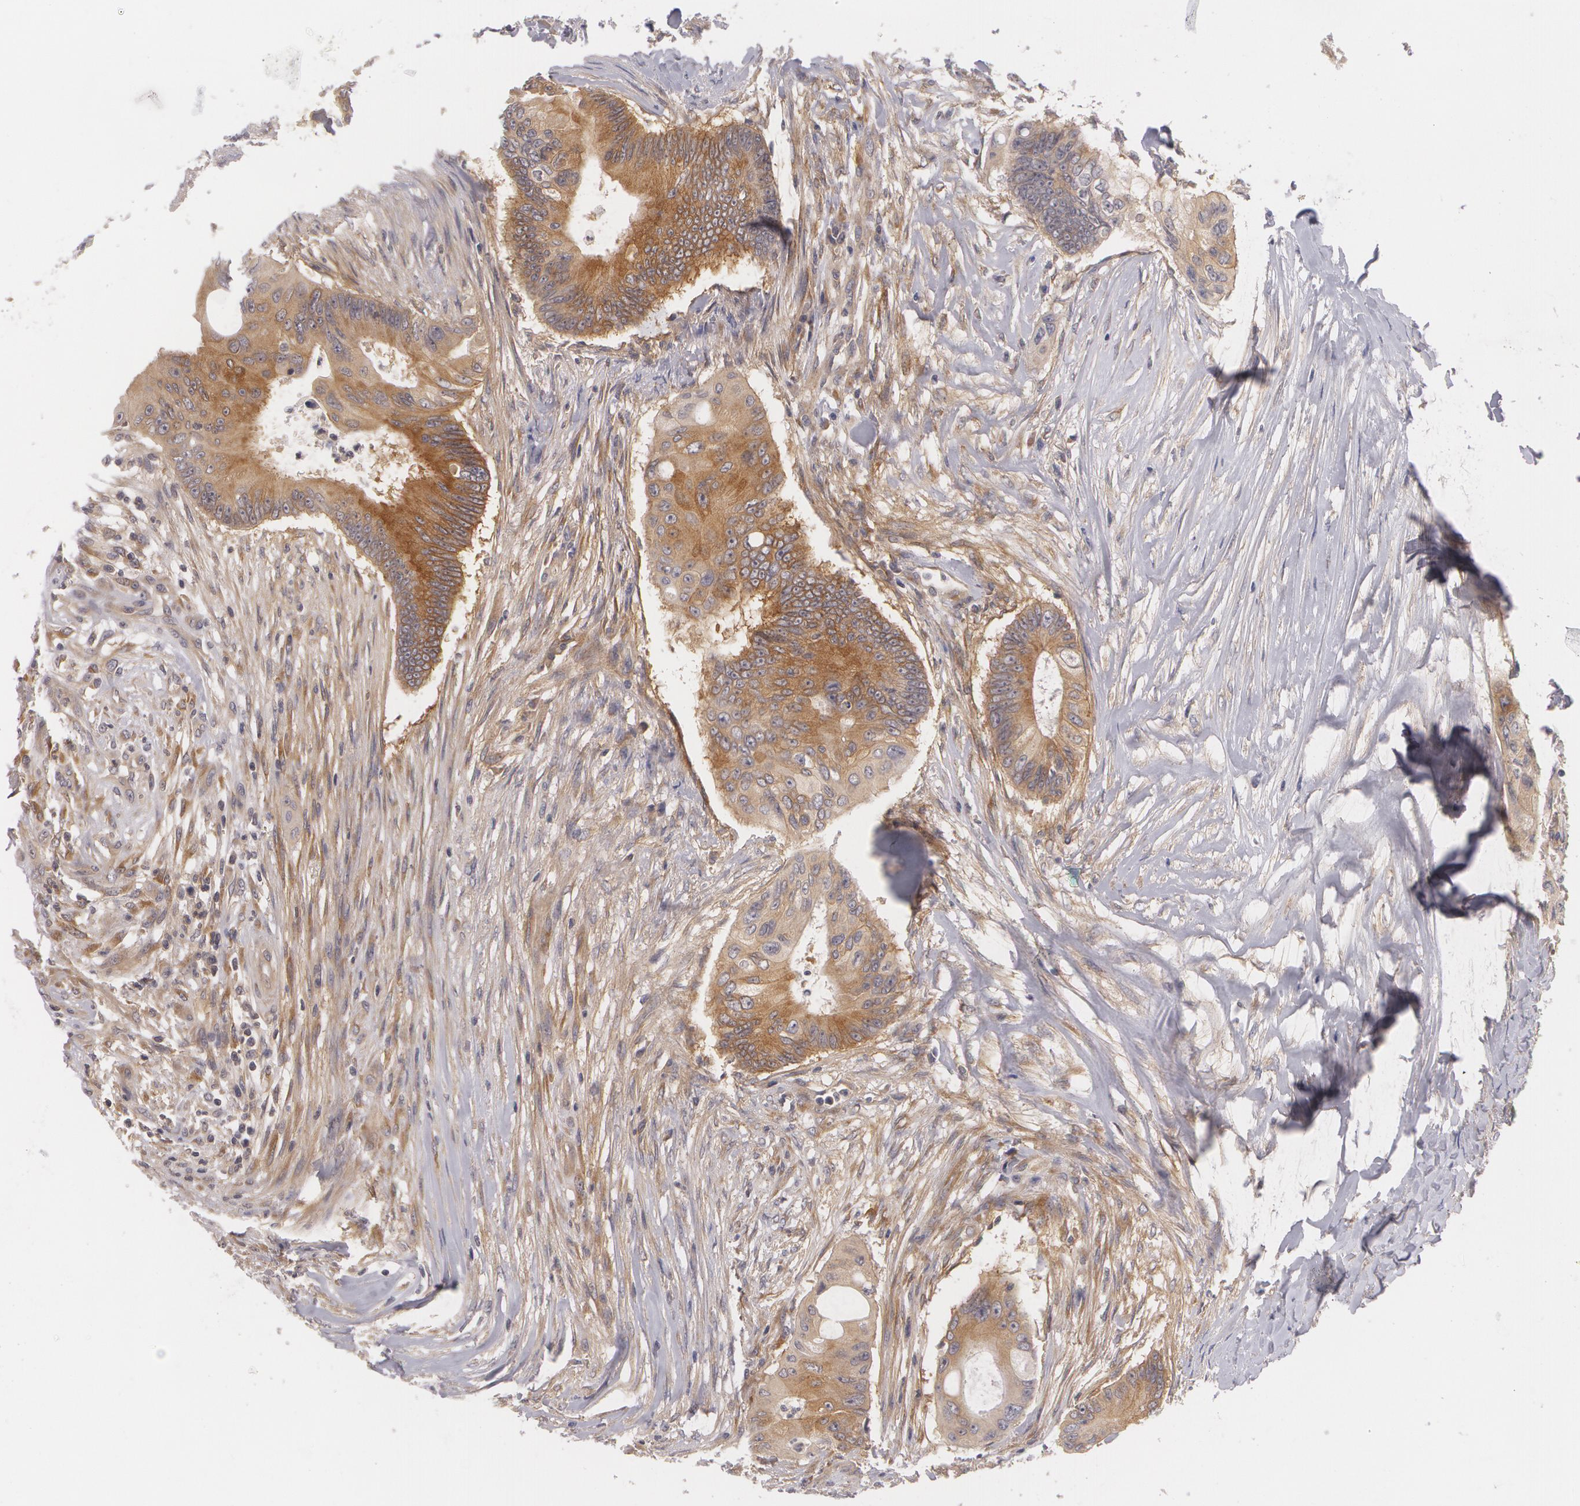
{"staining": {"intensity": "moderate", "quantity": ">75%", "location": "cytoplasmic/membranous"}, "tissue": "colorectal cancer", "cell_type": "Tumor cells", "image_type": "cancer", "snomed": [{"axis": "morphology", "description": "Adenocarcinoma, NOS"}, {"axis": "topography", "description": "Colon"}], "caption": "Immunohistochemistry (IHC) of colorectal adenocarcinoma displays medium levels of moderate cytoplasmic/membranous expression in approximately >75% of tumor cells. Immunohistochemistry (IHC) stains the protein of interest in brown and the nuclei are stained blue.", "gene": "CASK", "patient": {"sex": "male", "age": 65}}